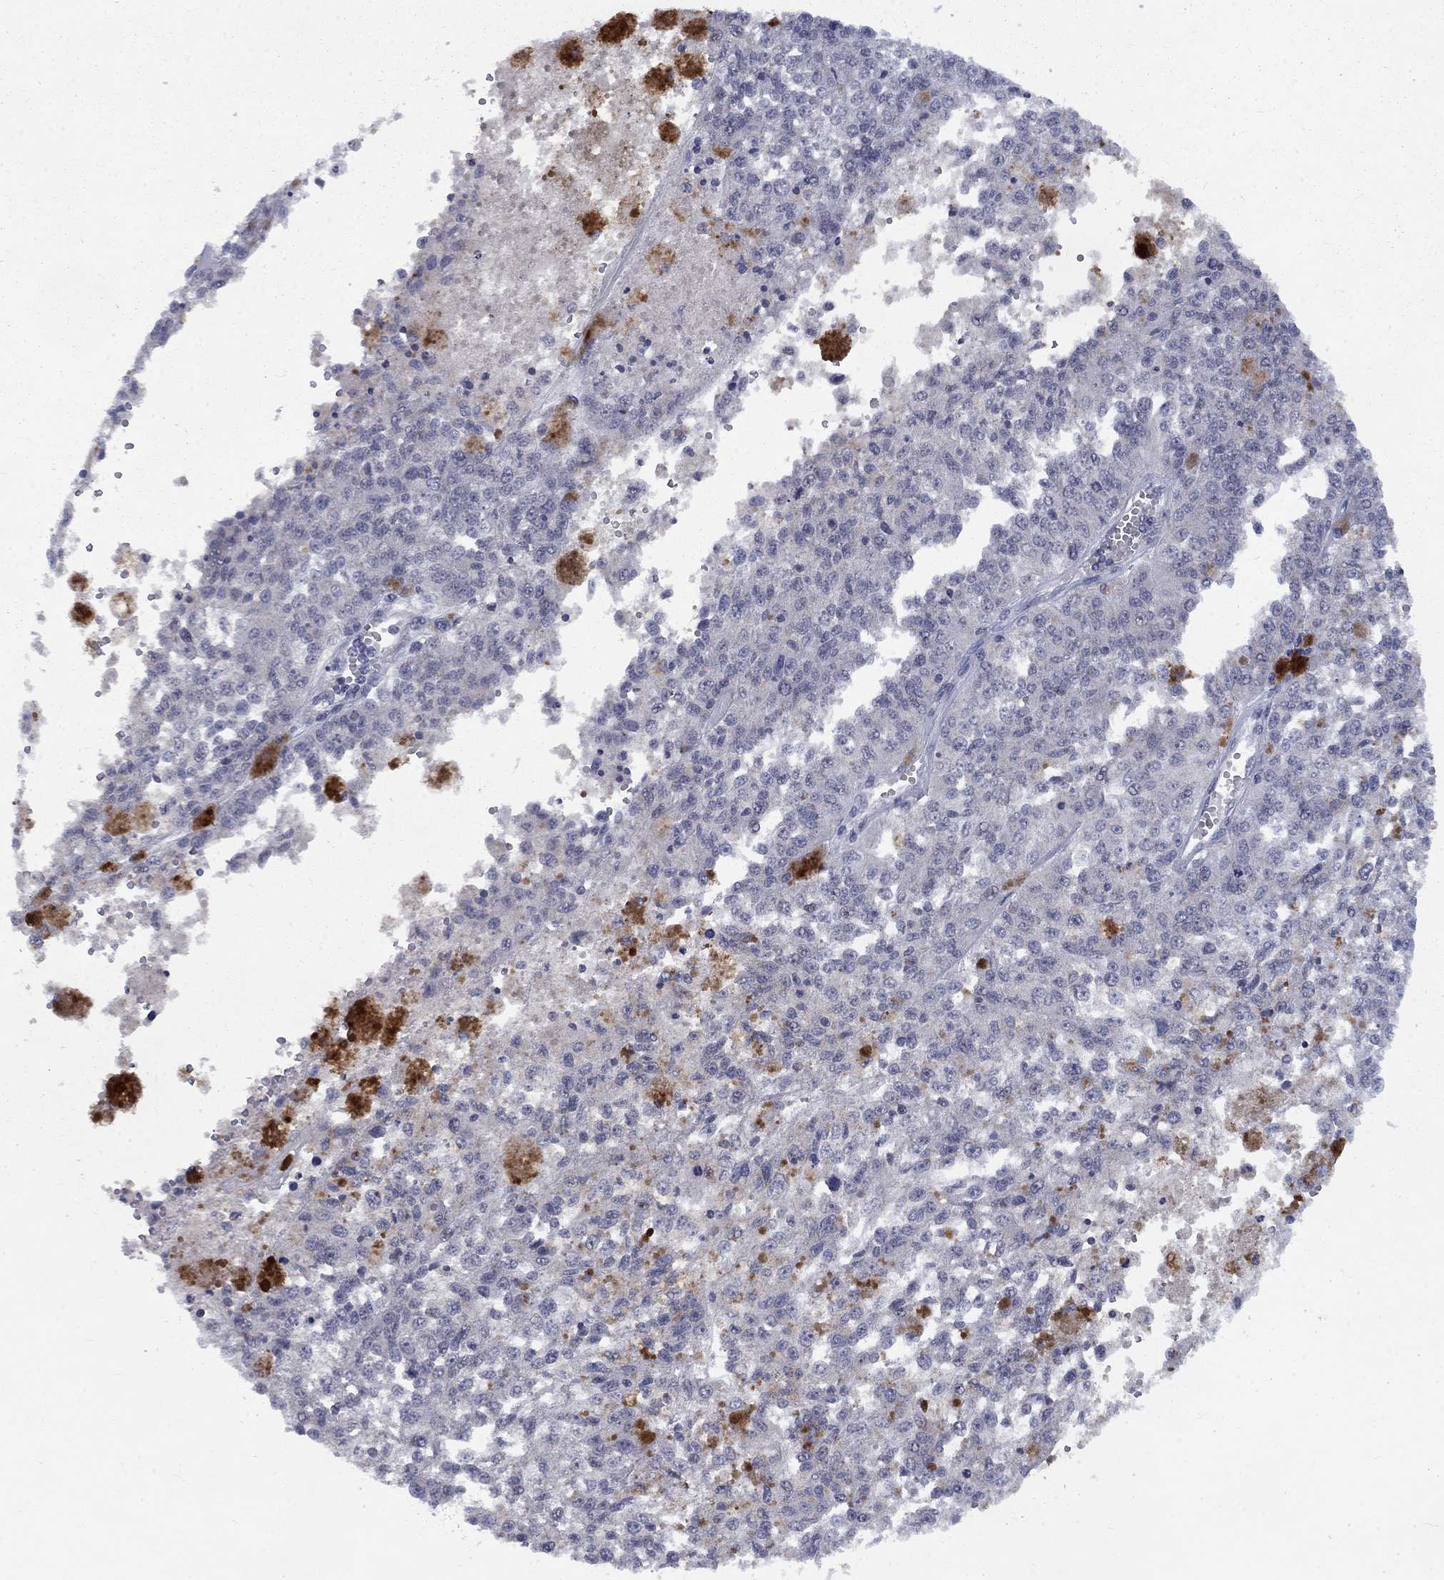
{"staining": {"intensity": "negative", "quantity": "none", "location": "none"}, "tissue": "melanoma", "cell_type": "Tumor cells", "image_type": "cancer", "snomed": [{"axis": "morphology", "description": "Malignant melanoma, Metastatic site"}, {"axis": "topography", "description": "Lymph node"}], "caption": "There is no significant positivity in tumor cells of melanoma. The staining was performed using DAB (3,3'-diaminobenzidine) to visualize the protein expression in brown, while the nuclei were stained in blue with hematoxylin (Magnification: 20x).", "gene": "SPATA33", "patient": {"sex": "female", "age": 64}}